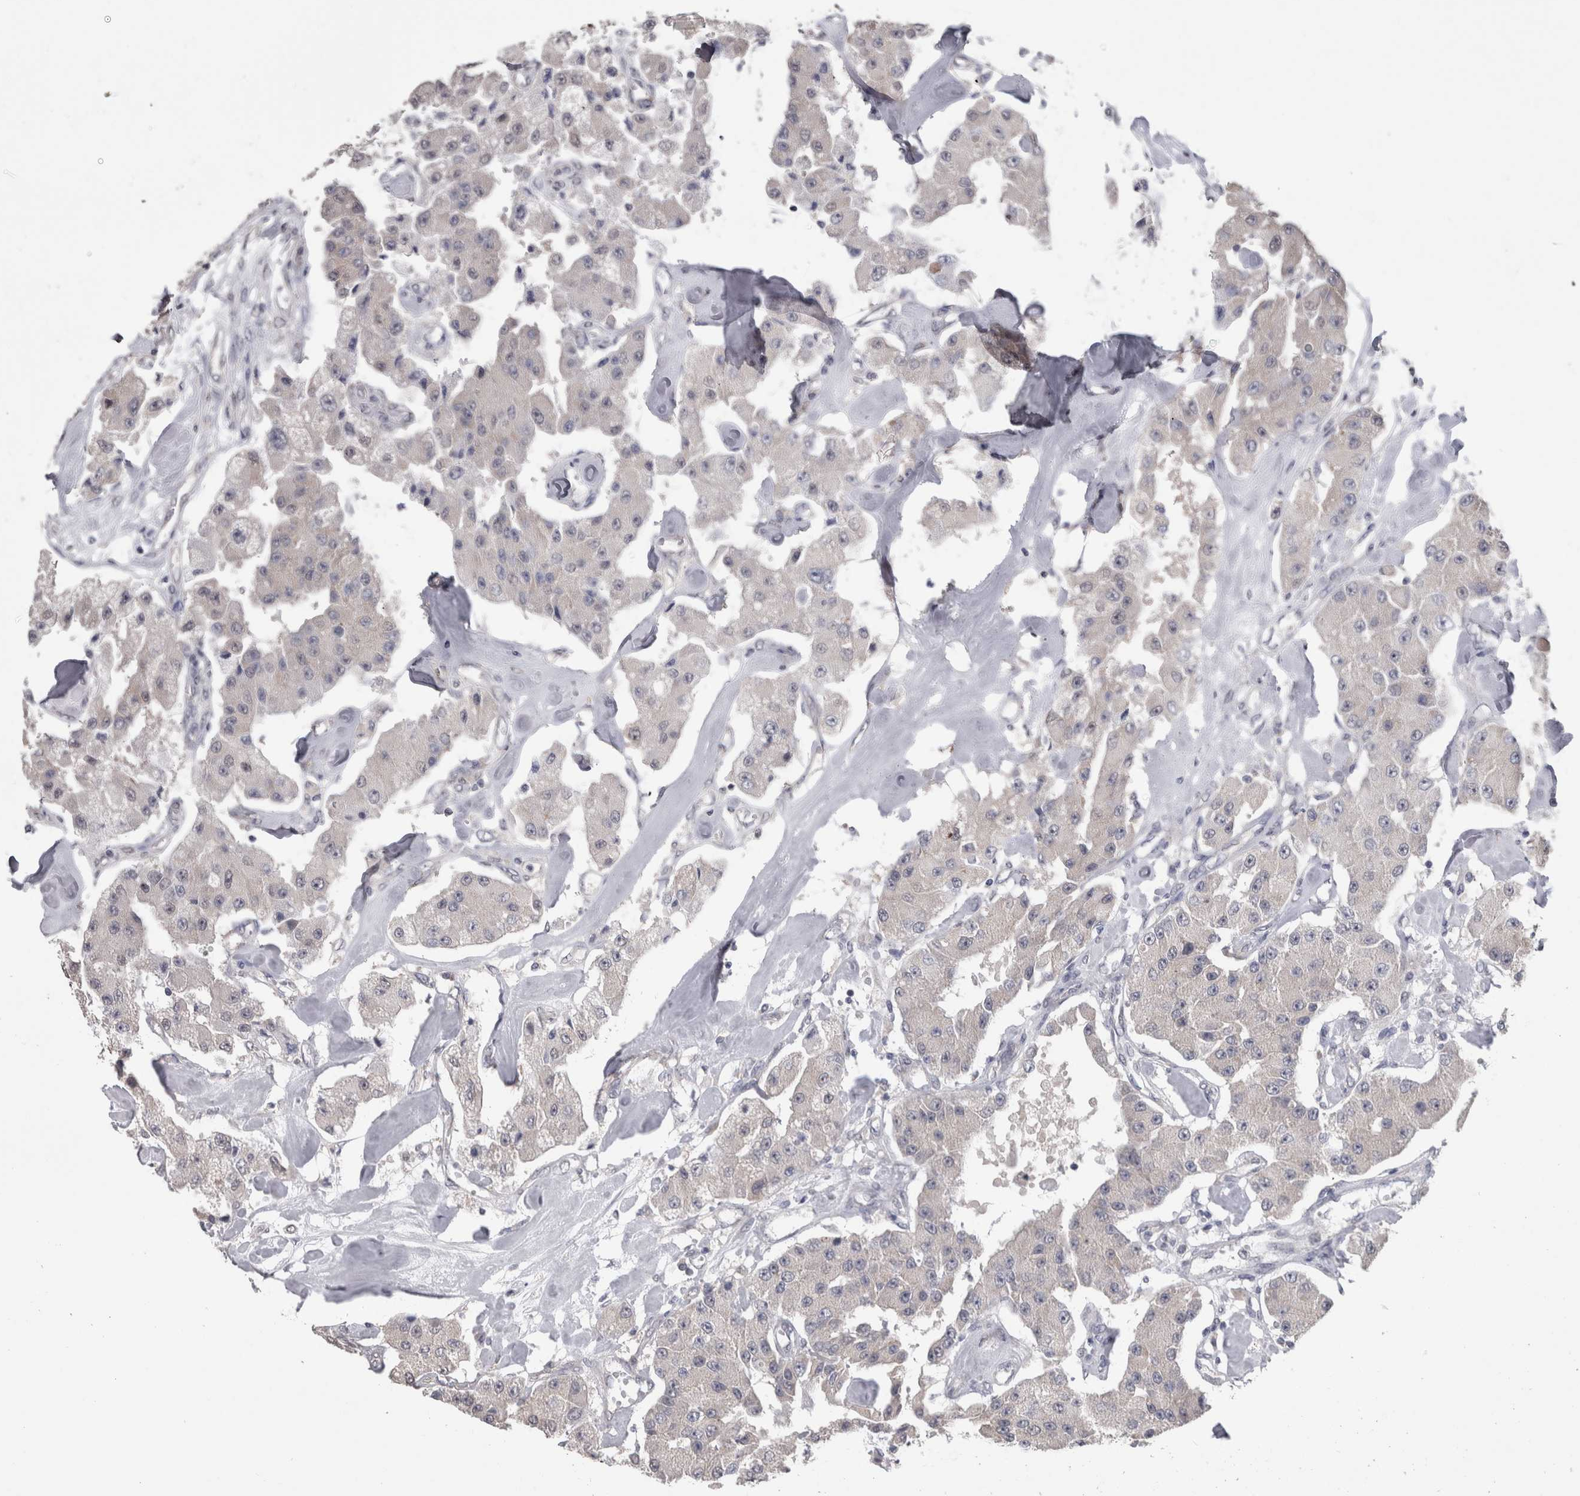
{"staining": {"intensity": "negative", "quantity": "none", "location": "none"}, "tissue": "carcinoid", "cell_type": "Tumor cells", "image_type": "cancer", "snomed": [{"axis": "morphology", "description": "Carcinoid, malignant, NOS"}, {"axis": "topography", "description": "Pancreas"}], "caption": "The histopathology image exhibits no staining of tumor cells in malignant carcinoid.", "gene": "DDX6", "patient": {"sex": "male", "age": 41}}